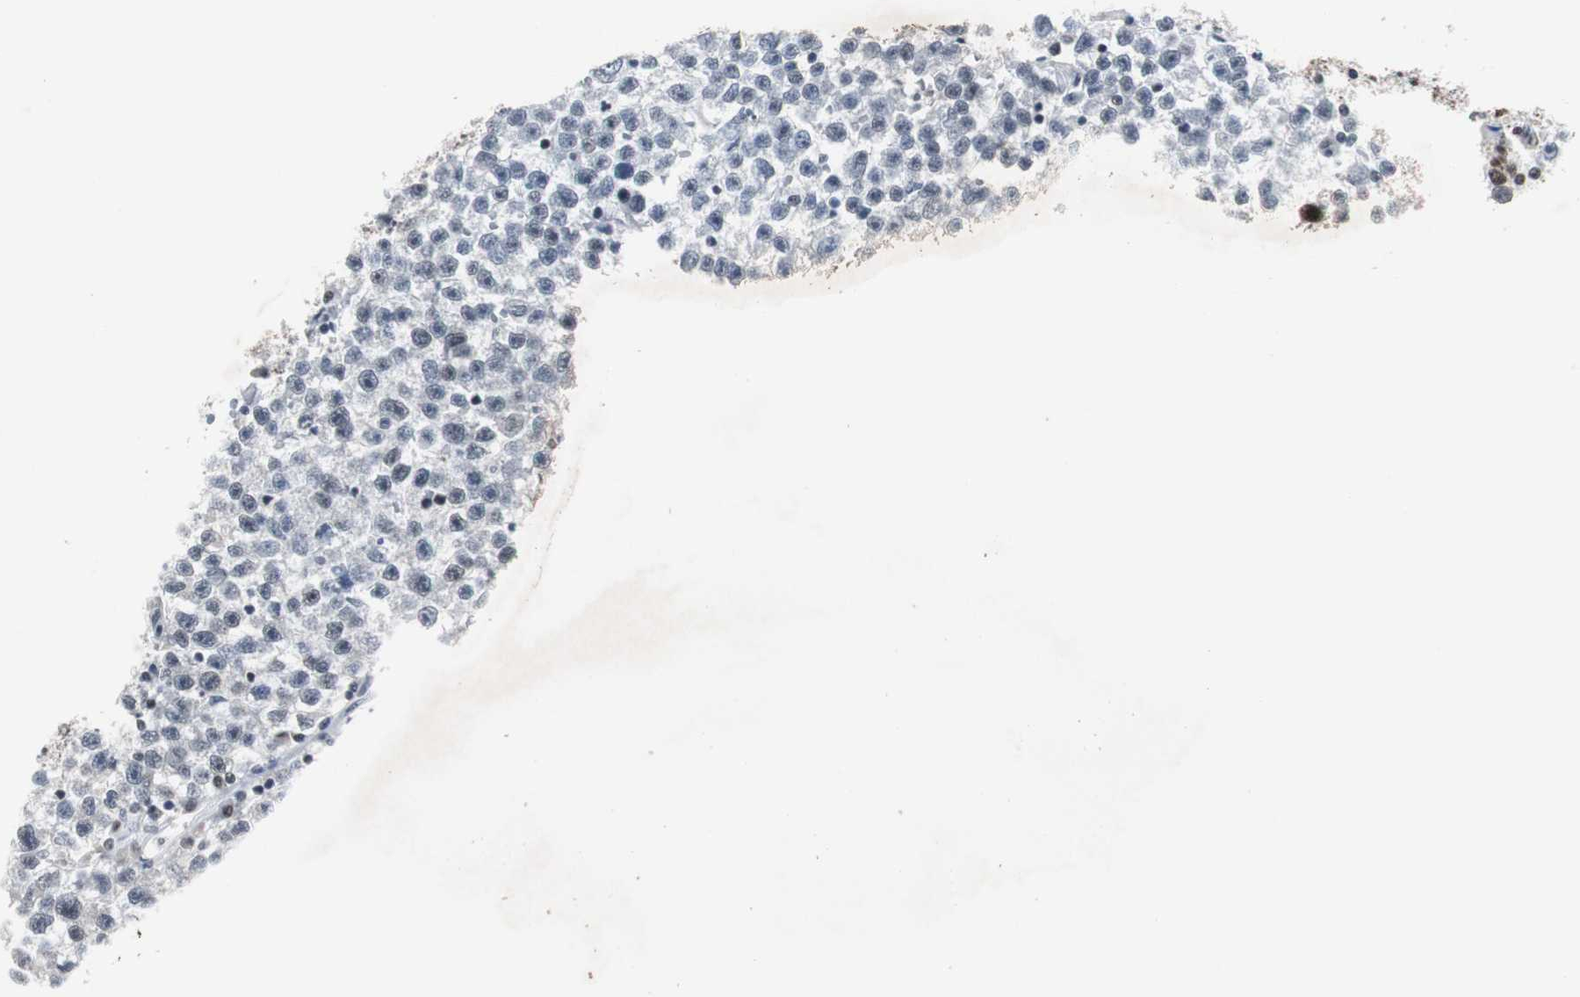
{"staining": {"intensity": "negative", "quantity": "none", "location": "none"}, "tissue": "testis cancer", "cell_type": "Tumor cells", "image_type": "cancer", "snomed": [{"axis": "morphology", "description": "Seminoma, NOS"}, {"axis": "topography", "description": "Testis"}], "caption": "Tumor cells show no significant protein positivity in testis seminoma.", "gene": "RAD9A", "patient": {"sex": "male", "age": 22}}